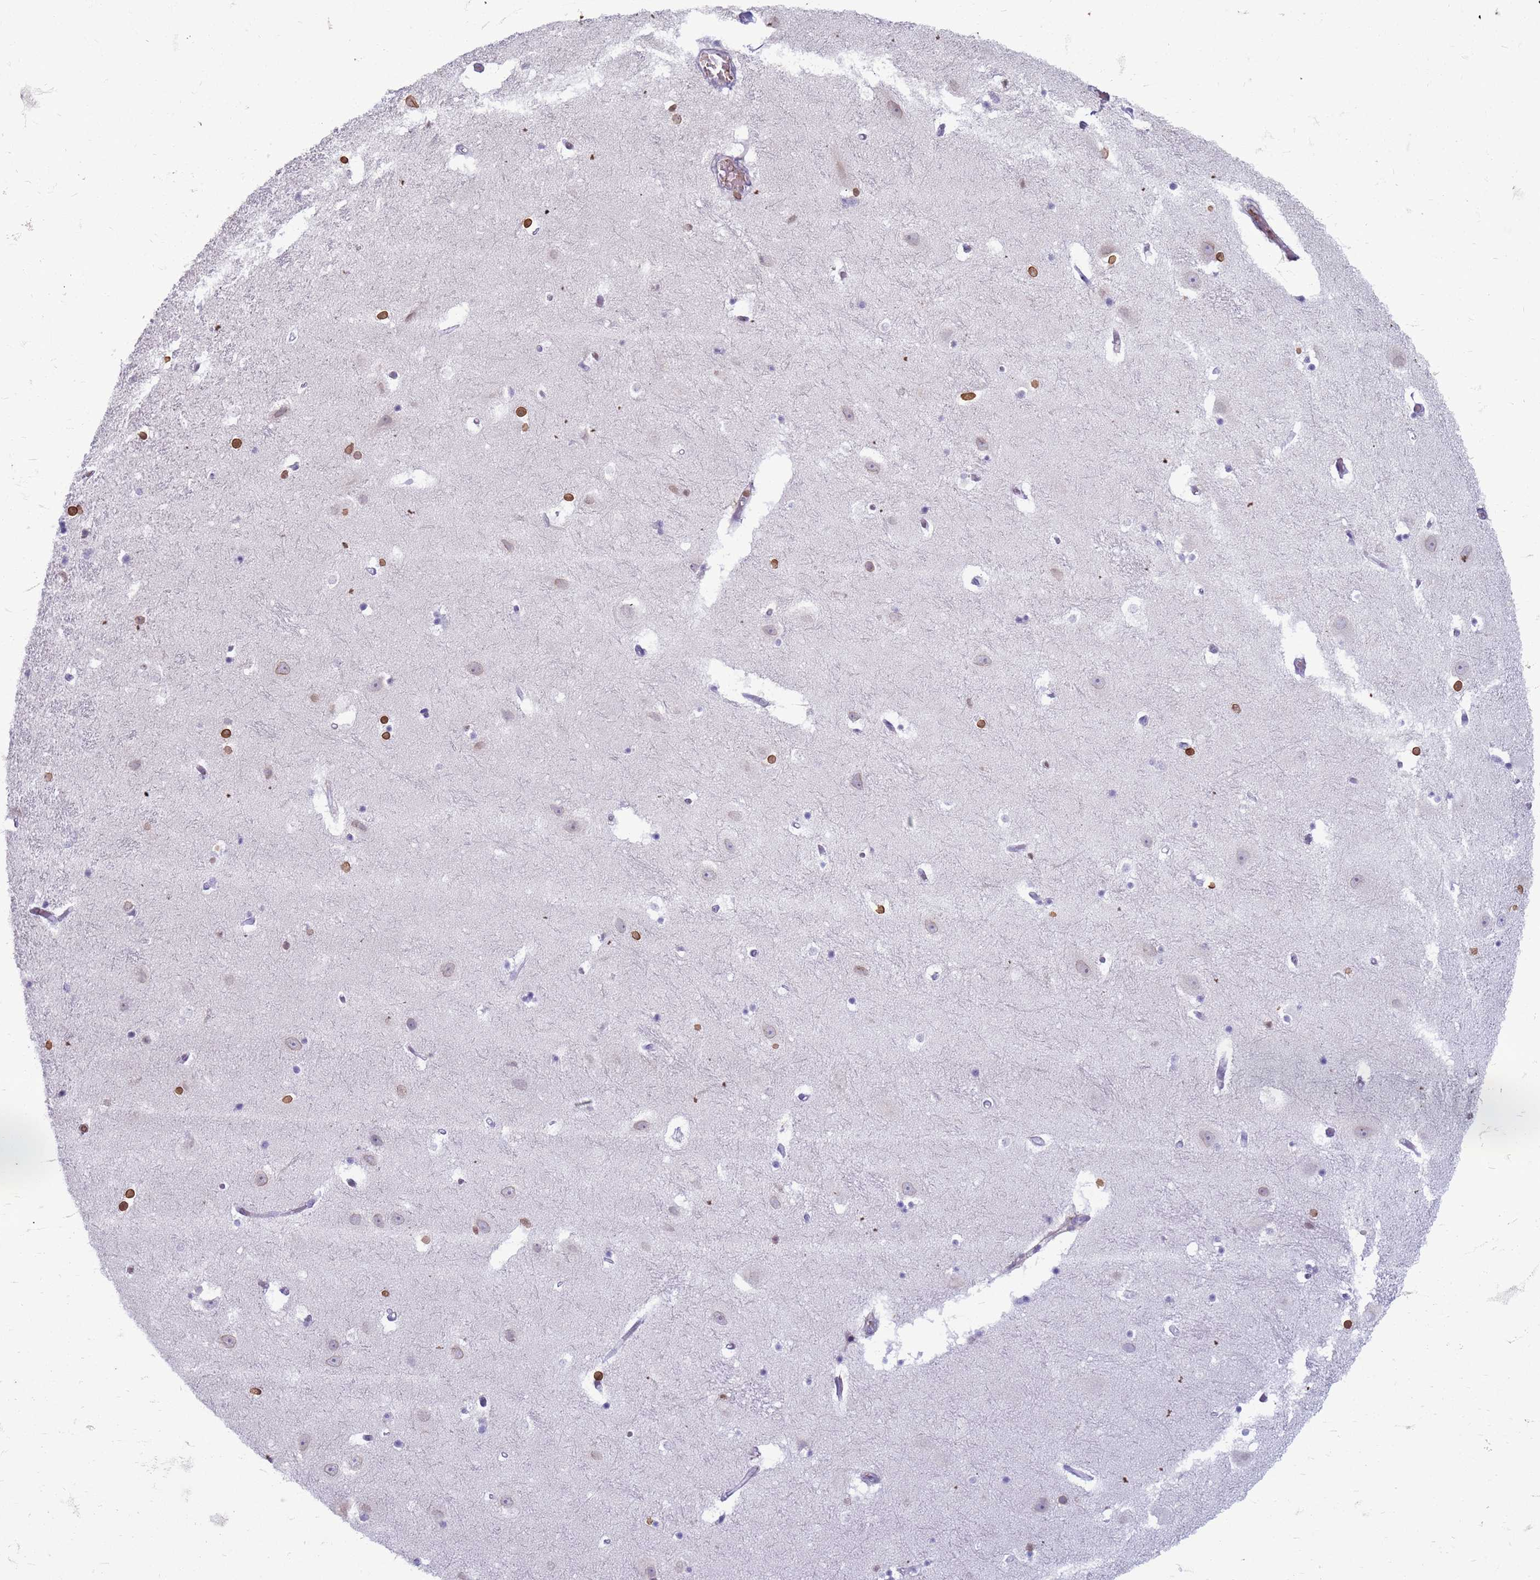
{"staining": {"intensity": "strong", "quantity": "<25%", "location": "nuclear"}, "tissue": "hippocampus", "cell_type": "Glial cells", "image_type": "normal", "snomed": [{"axis": "morphology", "description": "Normal tissue, NOS"}, {"axis": "topography", "description": "Hippocampus"}], "caption": "Immunohistochemical staining of benign hippocampus displays medium levels of strong nuclear expression in approximately <25% of glial cells. (brown staining indicates protein expression, while blue staining denotes nuclei).", "gene": "METTL25B", "patient": {"sex": "female", "age": 52}}